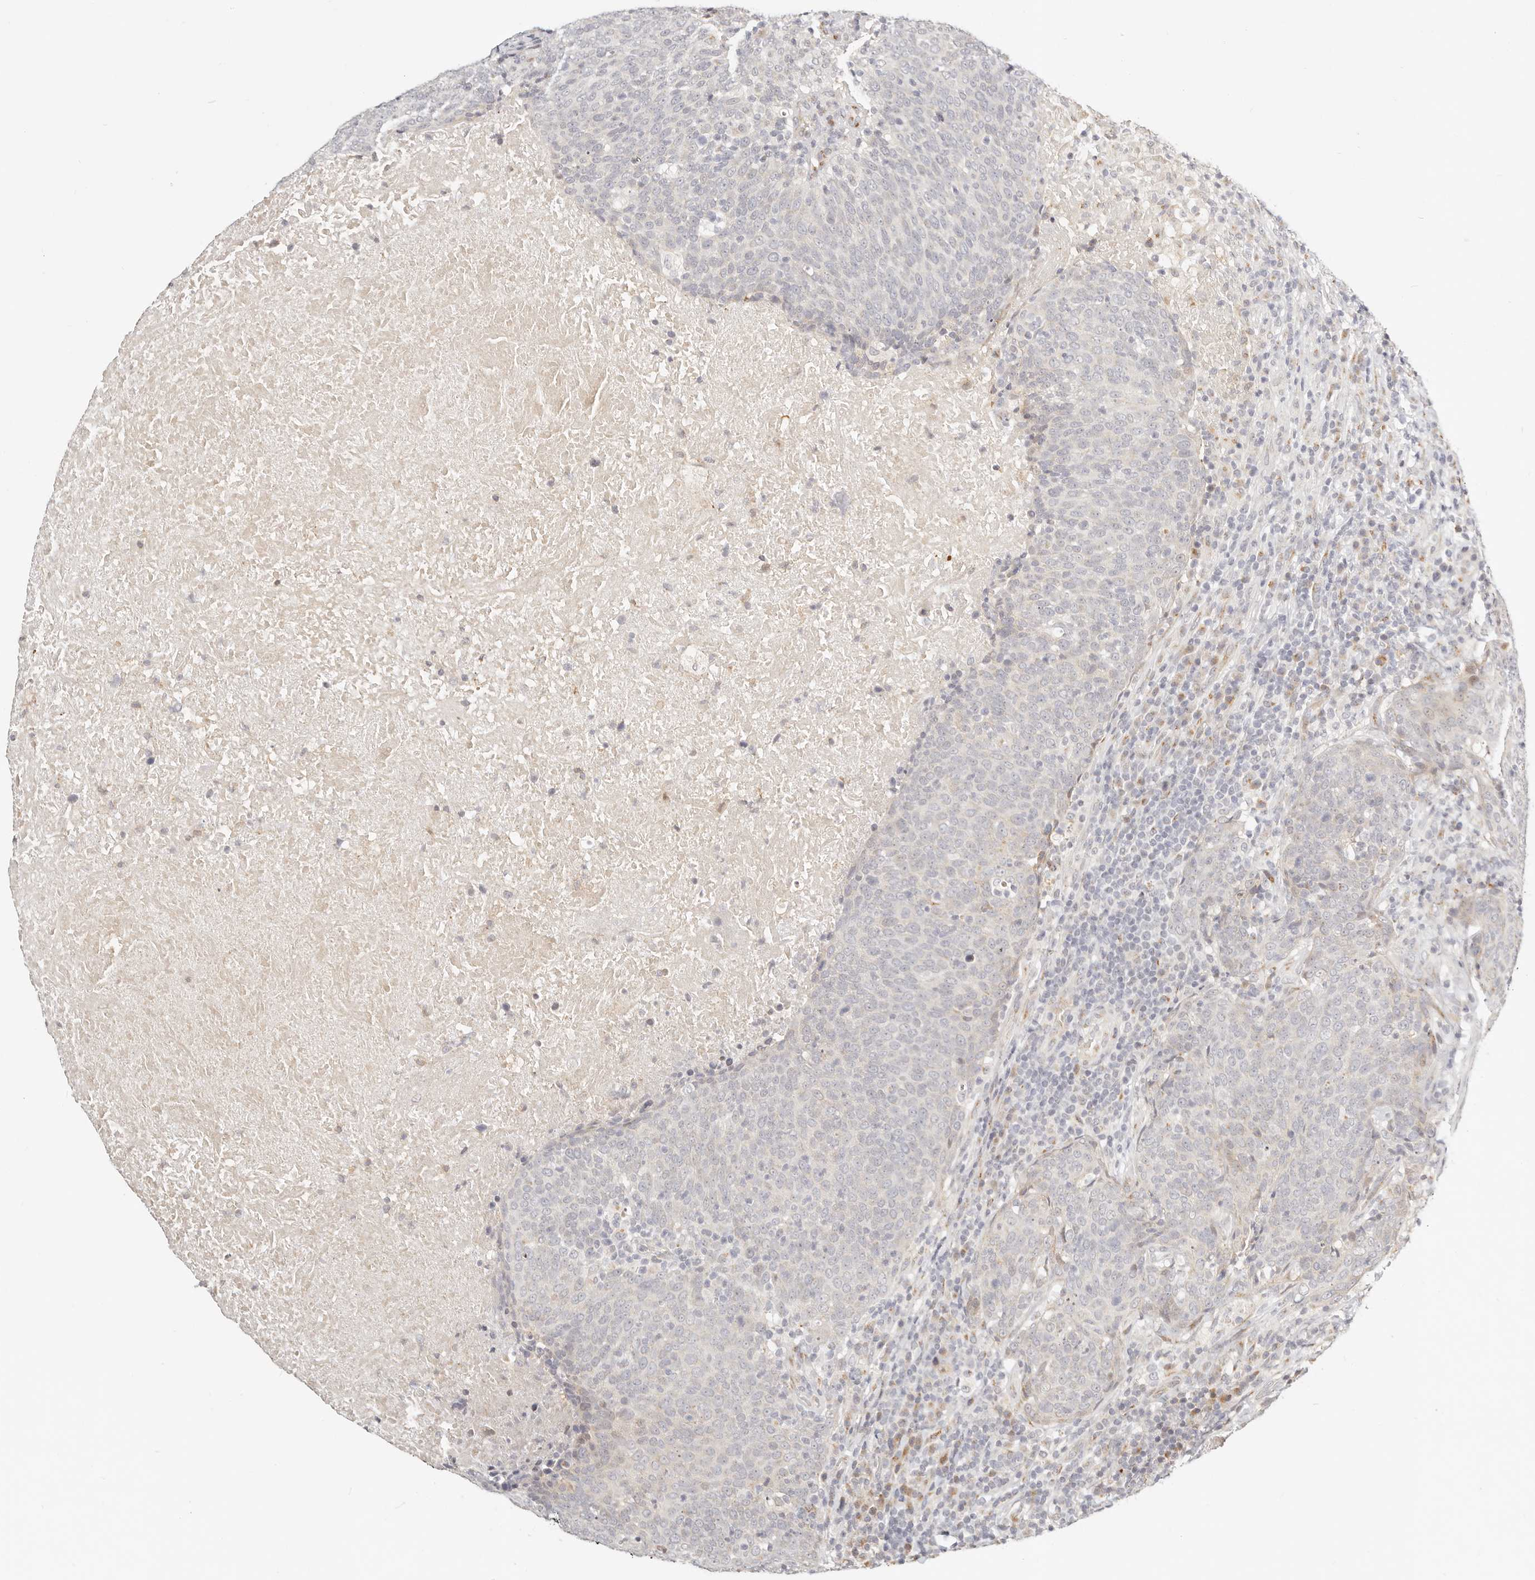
{"staining": {"intensity": "negative", "quantity": "none", "location": "none"}, "tissue": "head and neck cancer", "cell_type": "Tumor cells", "image_type": "cancer", "snomed": [{"axis": "morphology", "description": "Squamous cell carcinoma, NOS"}, {"axis": "morphology", "description": "Squamous cell carcinoma, metastatic, NOS"}, {"axis": "topography", "description": "Lymph node"}, {"axis": "topography", "description": "Head-Neck"}], "caption": "Tumor cells show no significant protein staining in head and neck metastatic squamous cell carcinoma.", "gene": "FAM20B", "patient": {"sex": "male", "age": 62}}